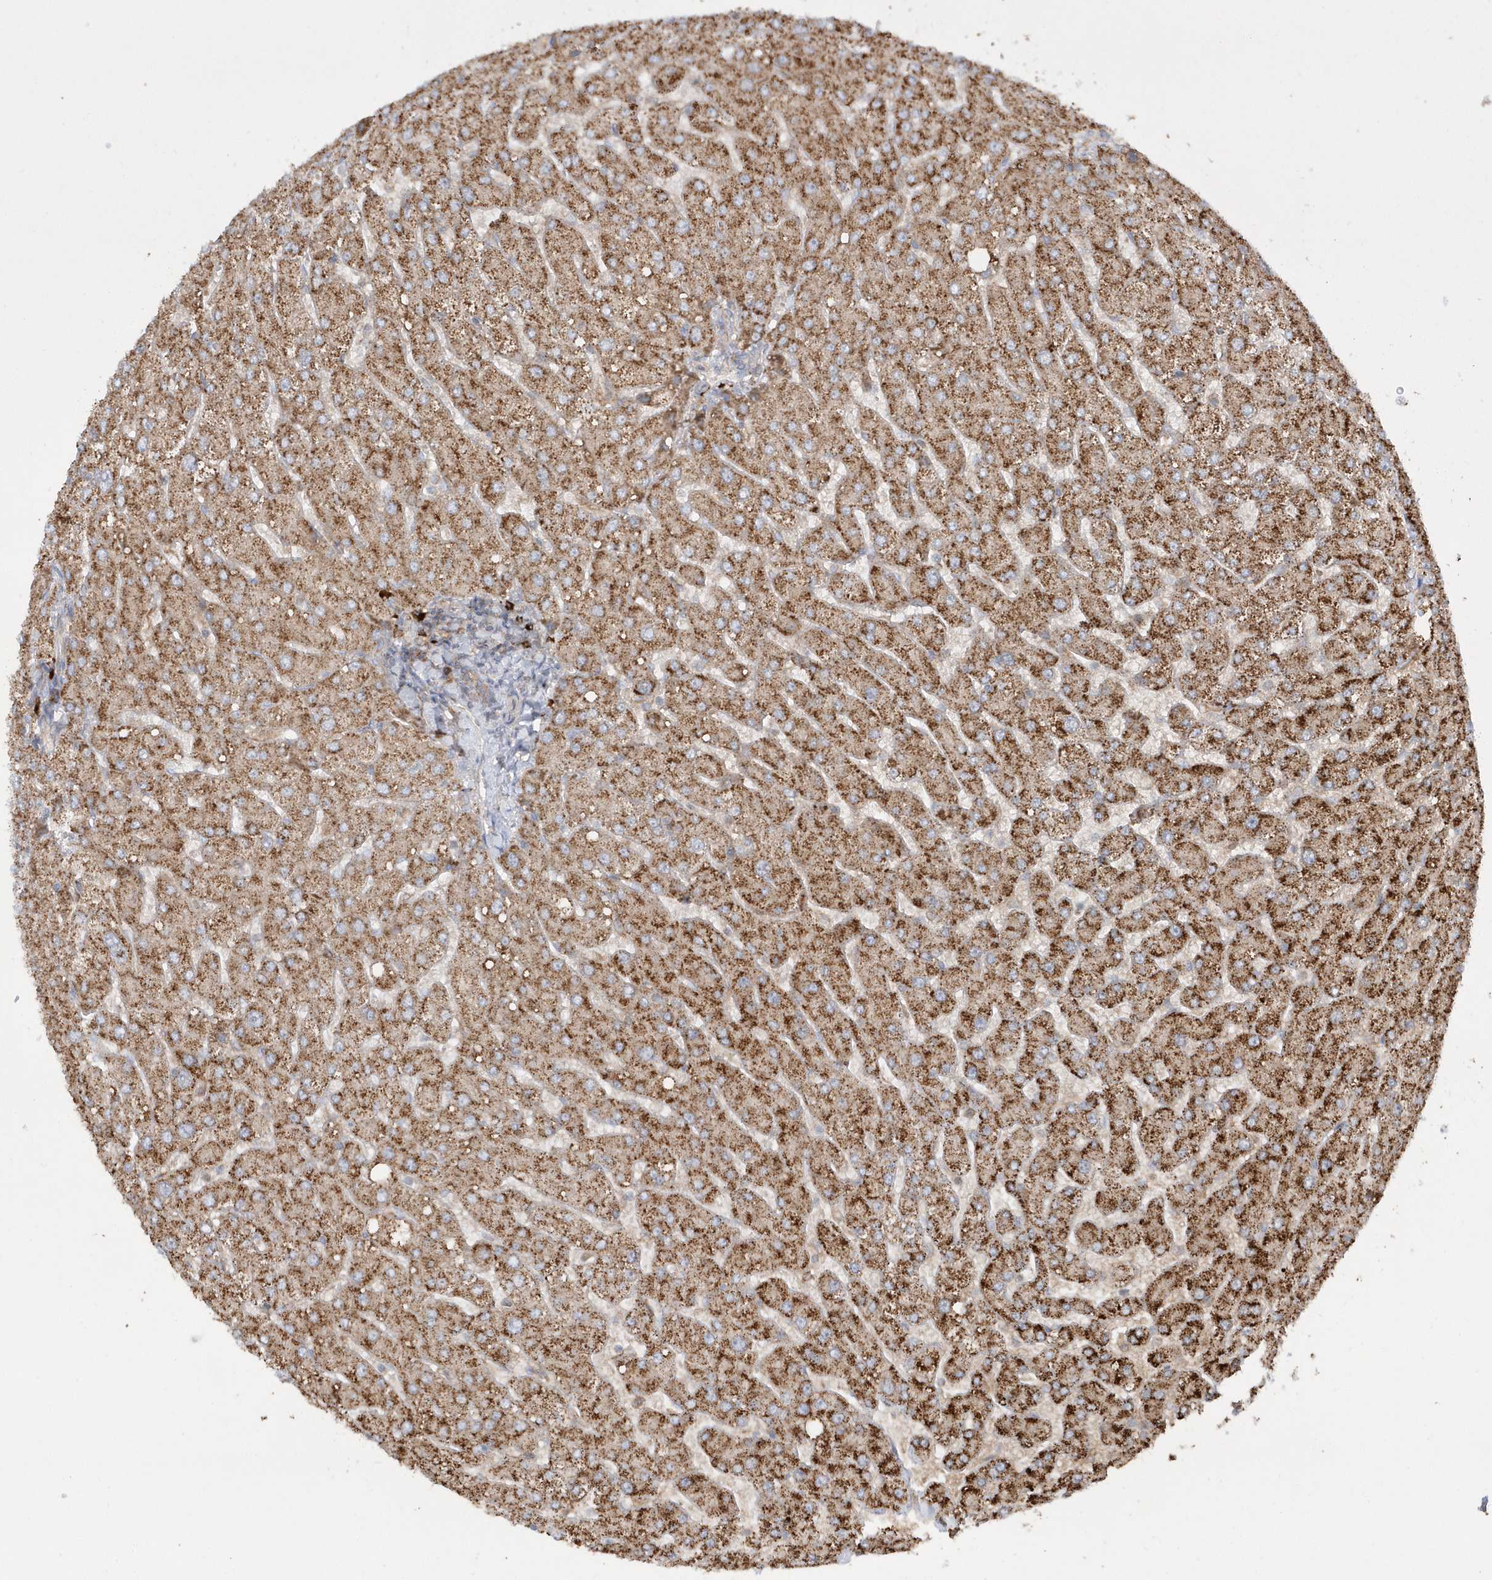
{"staining": {"intensity": "weak", "quantity": "25%-75%", "location": "cytoplasmic/membranous"}, "tissue": "liver", "cell_type": "Cholangiocytes", "image_type": "normal", "snomed": [{"axis": "morphology", "description": "Normal tissue, NOS"}, {"axis": "topography", "description": "Liver"}], "caption": "This is an image of immunohistochemistry staining of normal liver, which shows weak positivity in the cytoplasmic/membranous of cholangiocytes.", "gene": "SH3BP2", "patient": {"sex": "male", "age": 55}}